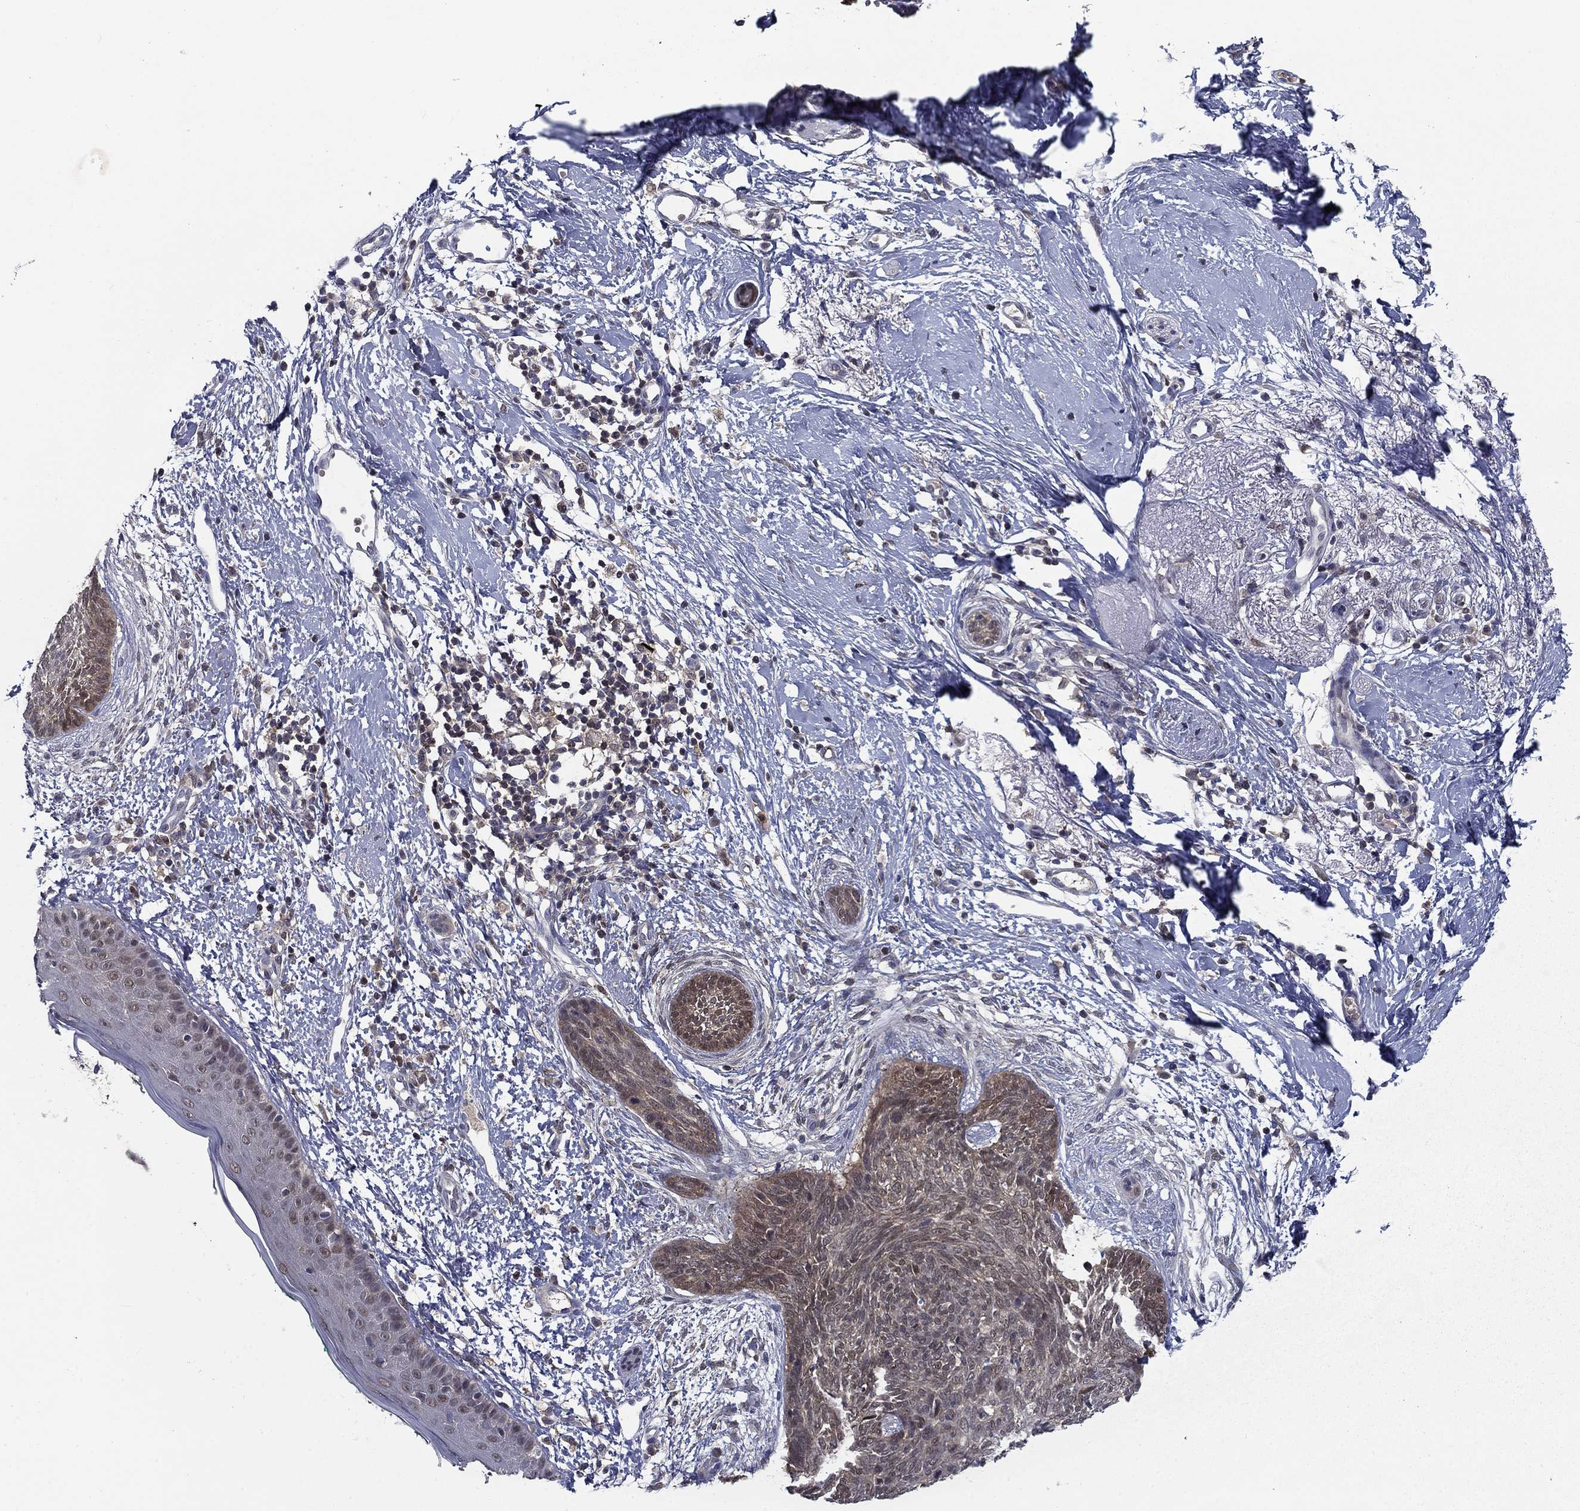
{"staining": {"intensity": "weak", "quantity": "<25%", "location": "cytoplasmic/membranous"}, "tissue": "skin cancer", "cell_type": "Tumor cells", "image_type": "cancer", "snomed": [{"axis": "morphology", "description": "Basal cell carcinoma"}, {"axis": "topography", "description": "Skin"}], "caption": "Immunohistochemistry of skin cancer (basal cell carcinoma) exhibits no staining in tumor cells.", "gene": "NIT2", "patient": {"sex": "female", "age": 65}}